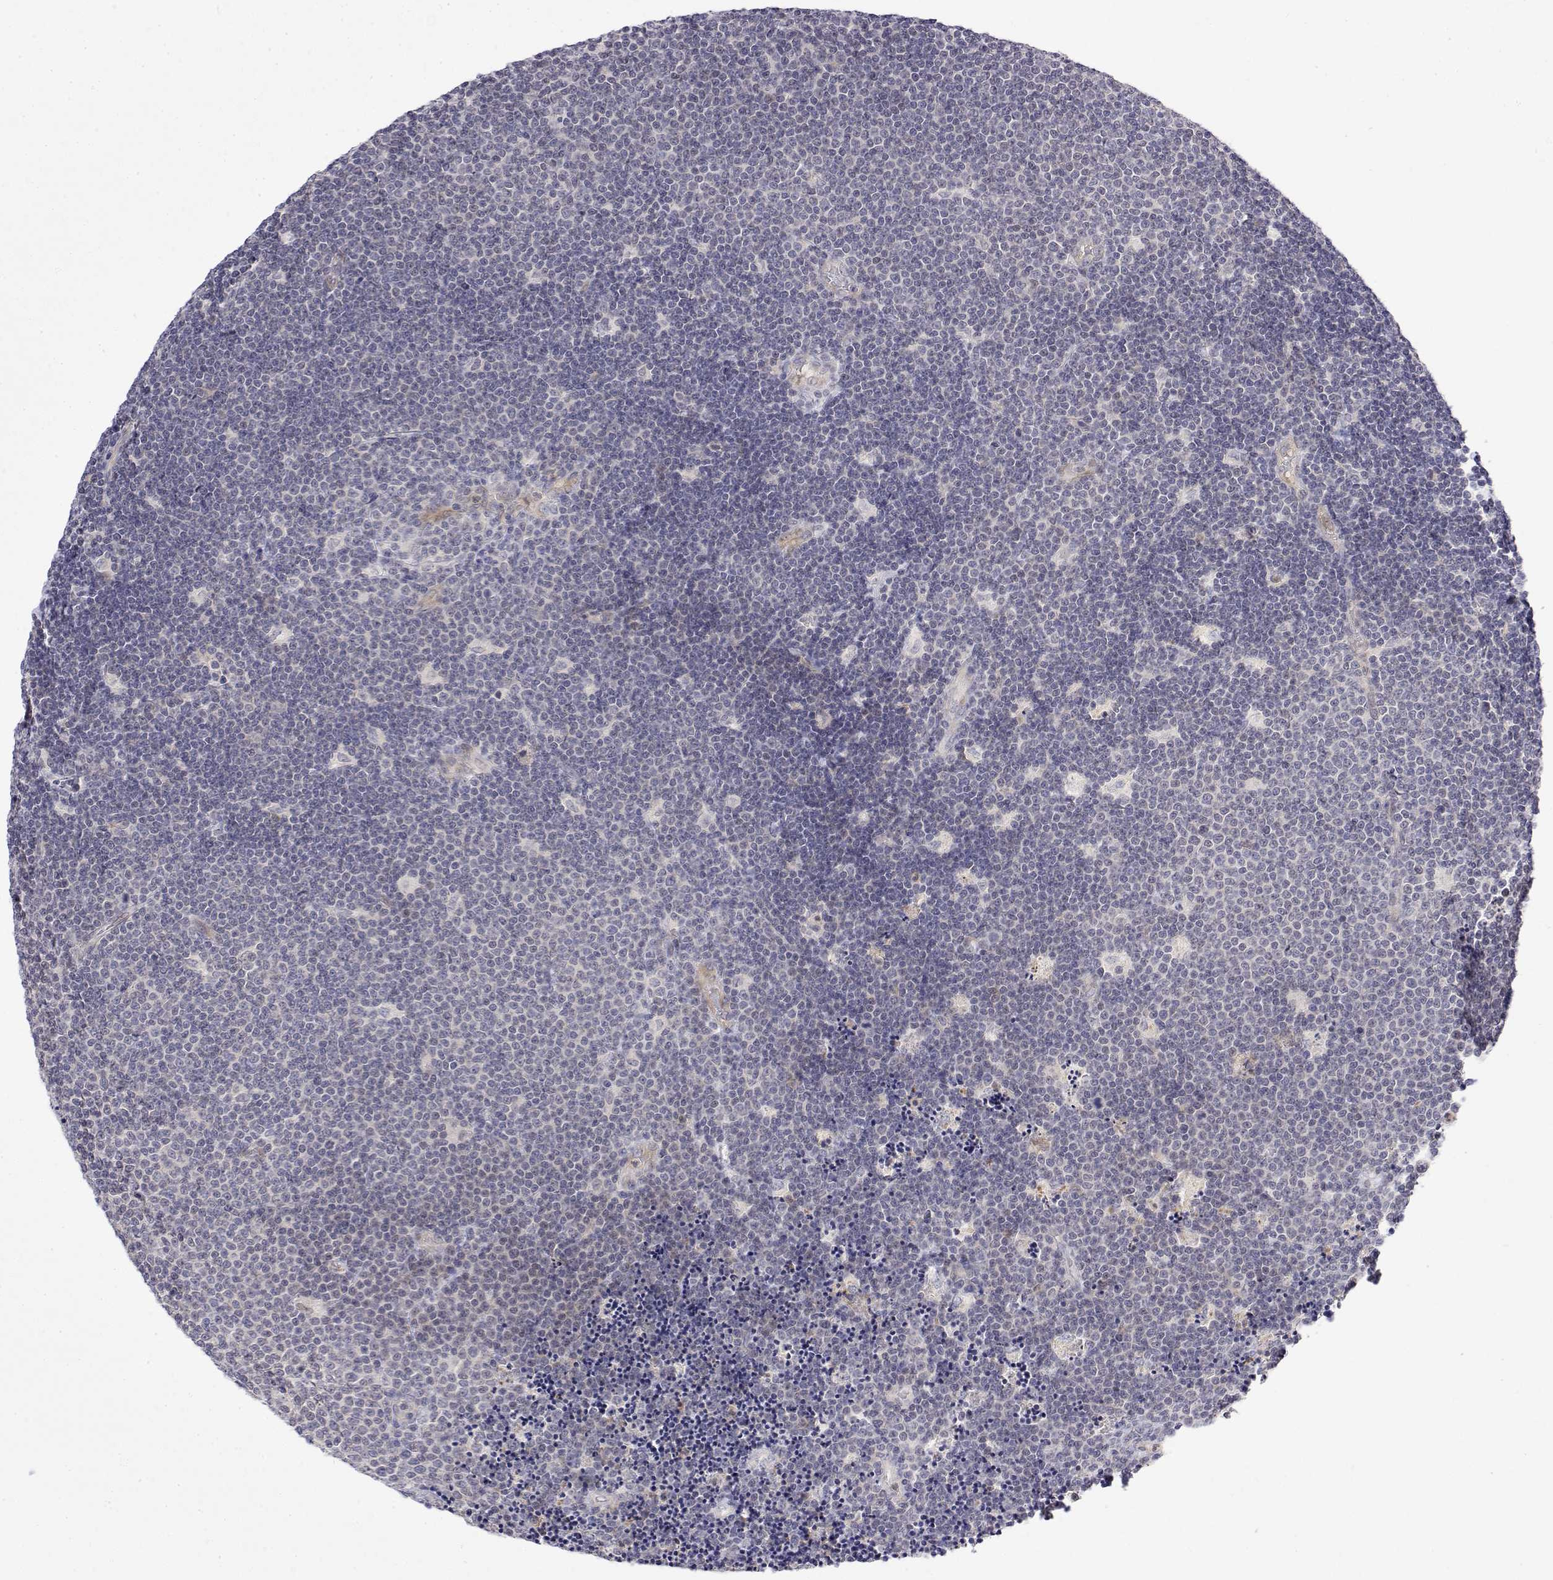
{"staining": {"intensity": "negative", "quantity": "none", "location": "none"}, "tissue": "lymphoma", "cell_type": "Tumor cells", "image_type": "cancer", "snomed": [{"axis": "morphology", "description": "Malignant lymphoma, non-Hodgkin's type, Low grade"}, {"axis": "topography", "description": "Brain"}], "caption": "Tumor cells are negative for brown protein staining in lymphoma.", "gene": "IGFBP4", "patient": {"sex": "female", "age": 66}}